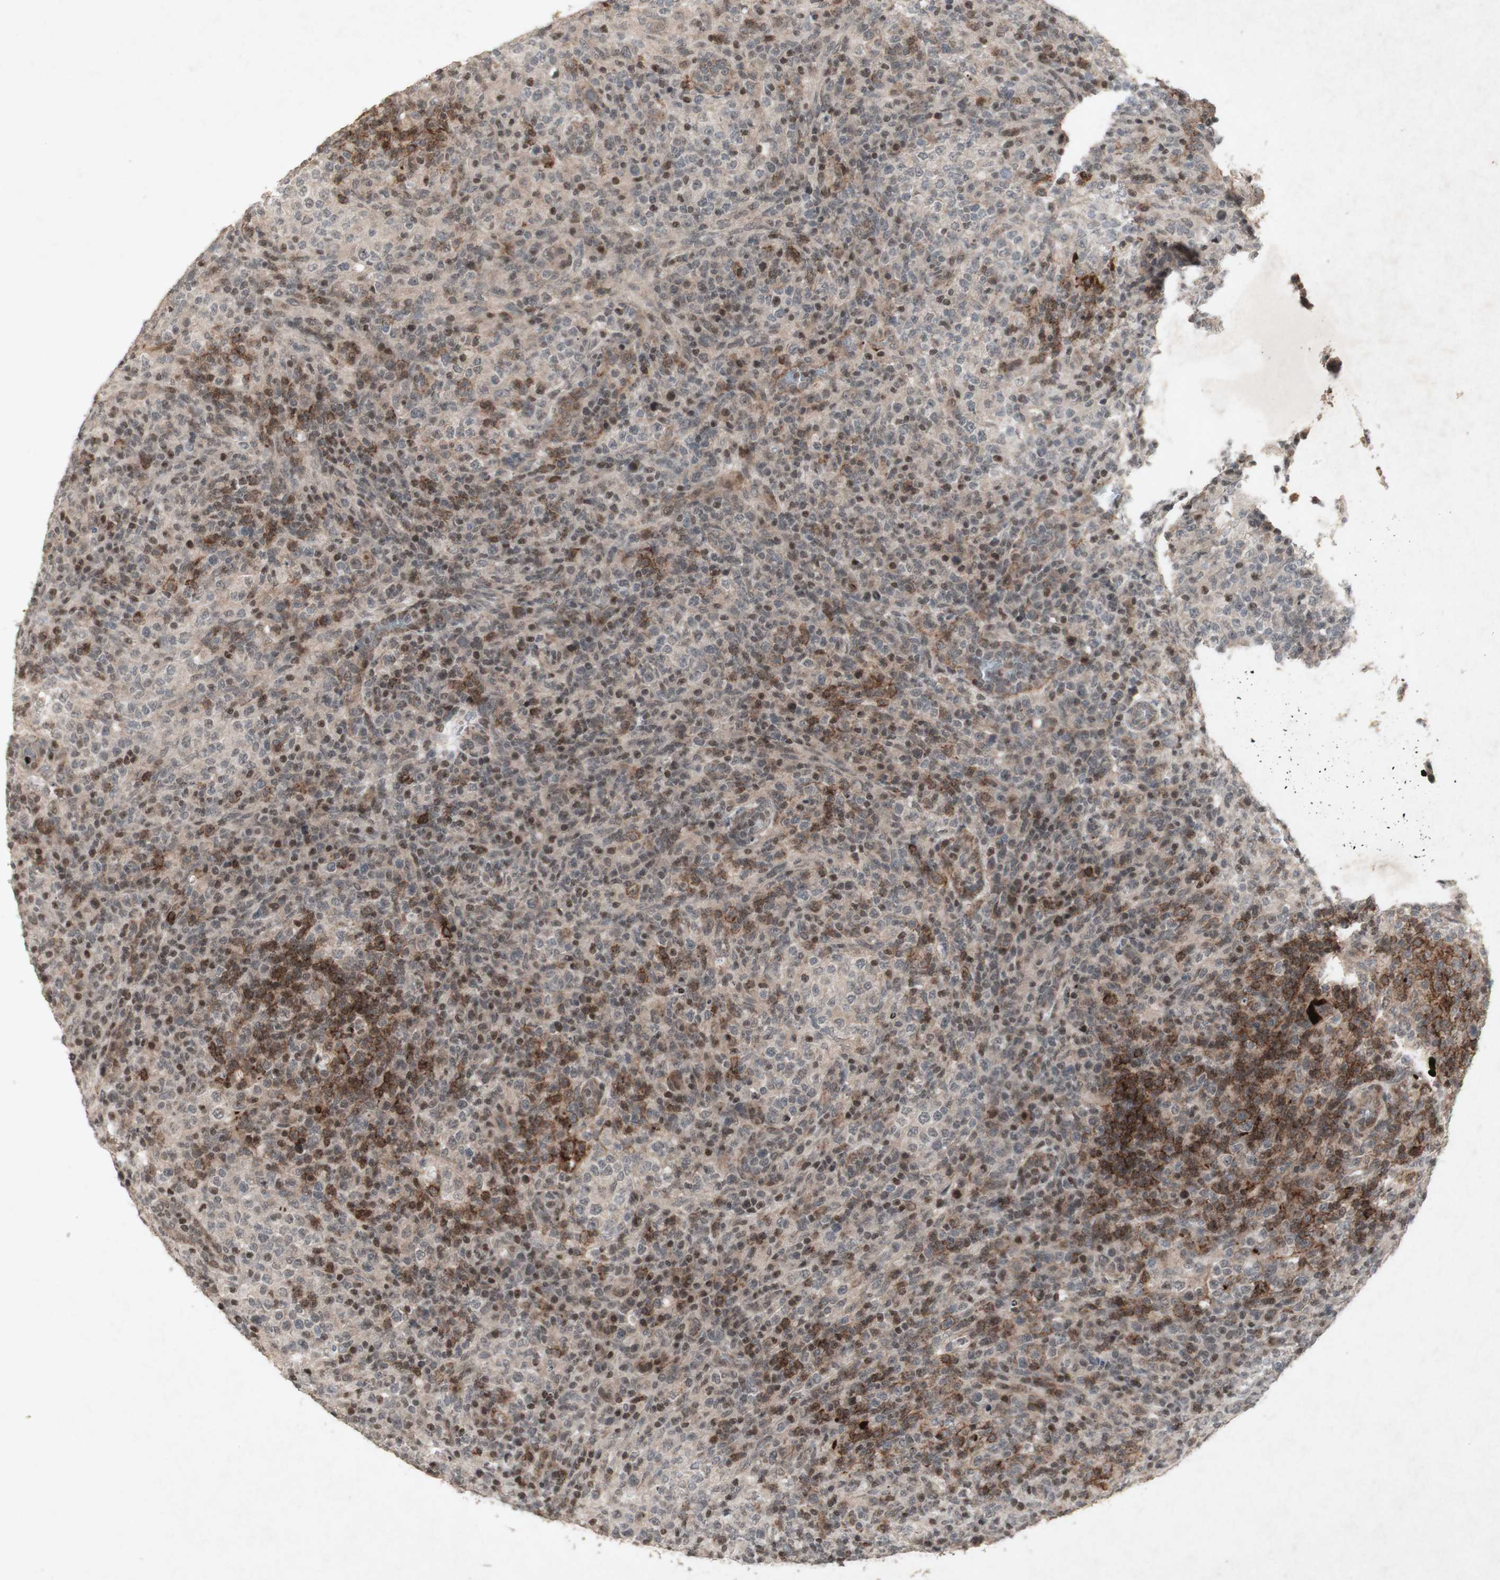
{"staining": {"intensity": "moderate", "quantity": "25%-75%", "location": "cytoplasmic/membranous"}, "tissue": "lymphoma", "cell_type": "Tumor cells", "image_type": "cancer", "snomed": [{"axis": "morphology", "description": "Malignant lymphoma, non-Hodgkin's type, High grade"}, {"axis": "topography", "description": "Lymph node"}], "caption": "Moderate cytoplasmic/membranous protein staining is identified in approximately 25%-75% of tumor cells in malignant lymphoma, non-Hodgkin's type (high-grade).", "gene": "PLXNA1", "patient": {"sex": "female", "age": 76}}